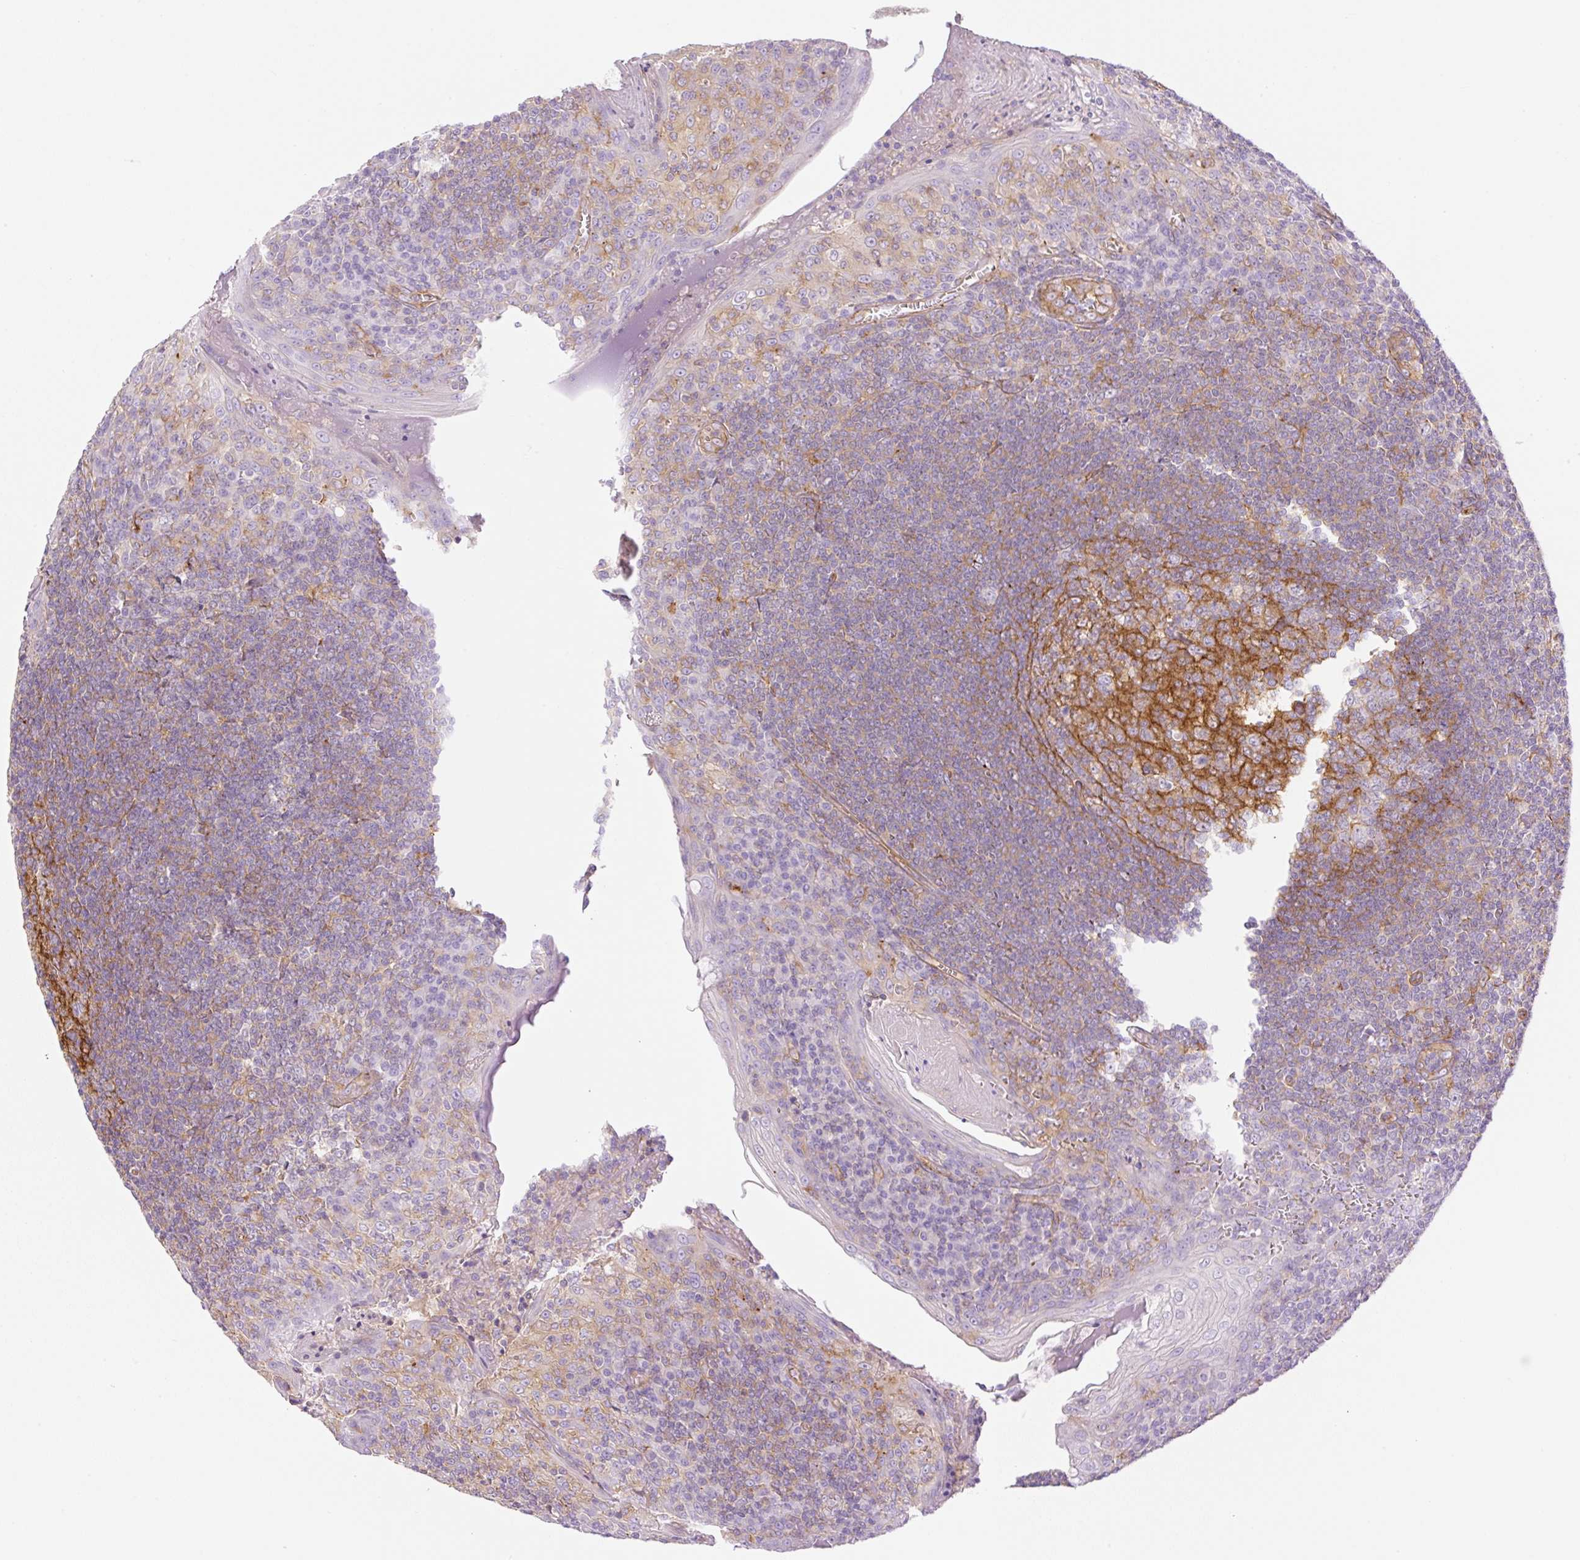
{"staining": {"intensity": "moderate", "quantity": "25%-75%", "location": "cytoplasmic/membranous"}, "tissue": "tonsil", "cell_type": "Germinal center cells", "image_type": "normal", "snomed": [{"axis": "morphology", "description": "Normal tissue, NOS"}, {"axis": "topography", "description": "Tonsil"}], "caption": "Immunohistochemical staining of unremarkable tonsil displays moderate cytoplasmic/membranous protein expression in about 25%-75% of germinal center cells.", "gene": "EHD1", "patient": {"sex": "male", "age": 27}}